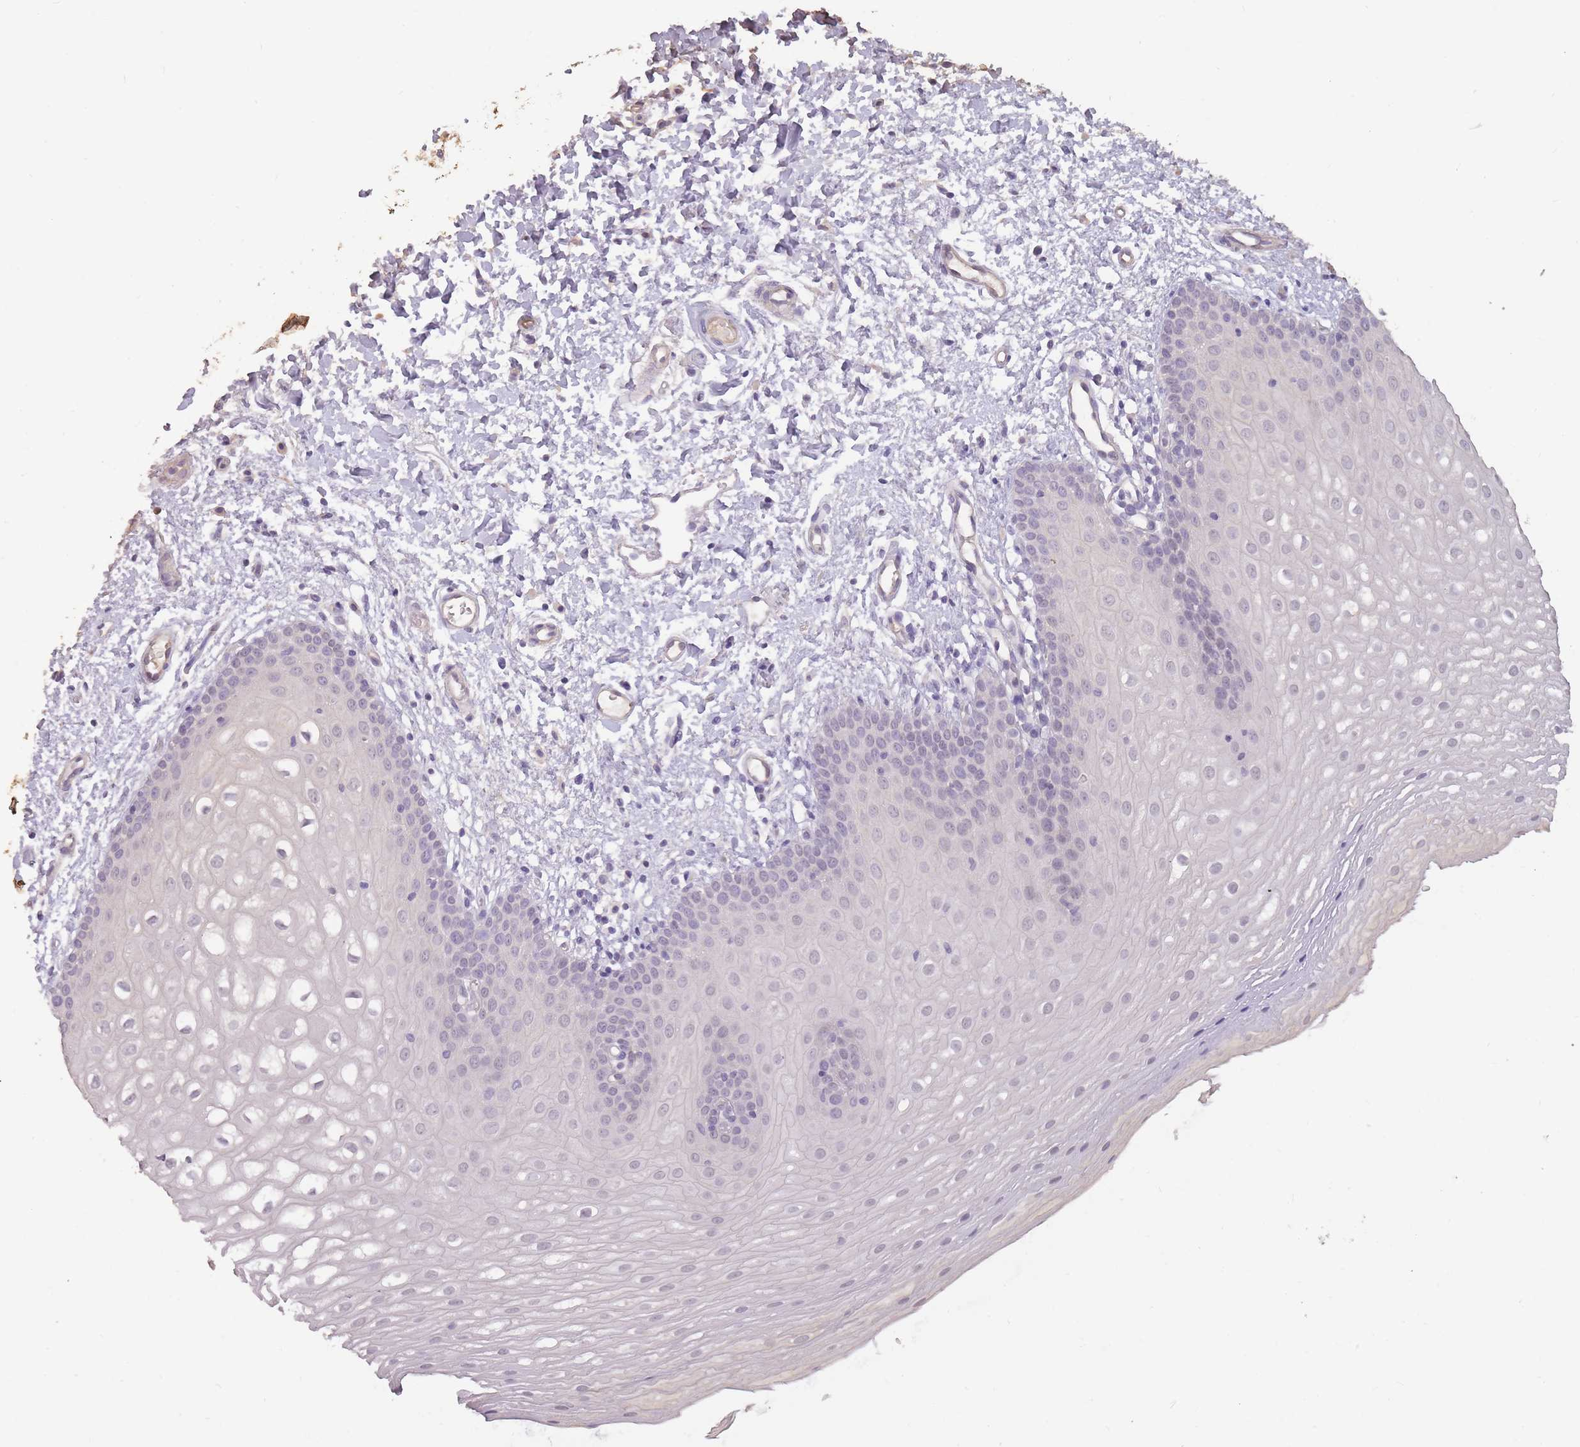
{"staining": {"intensity": "negative", "quantity": "none", "location": "none"}, "tissue": "oral mucosa", "cell_type": "Squamous epithelial cells", "image_type": "normal", "snomed": [{"axis": "morphology", "description": "Normal tissue, NOS"}, {"axis": "topography", "description": "Oral tissue"}], "caption": "Squamous epithelial cells are negative for protein expression in unremarkable human oral mucosa. The staining is performed using DAB (3,3'-diaminobenzidine) brown chromogen with nuclei counter-stained in using hematoxylin.", "gene": "LRATD2", "patient": {"sex": "female", "age": 54}}